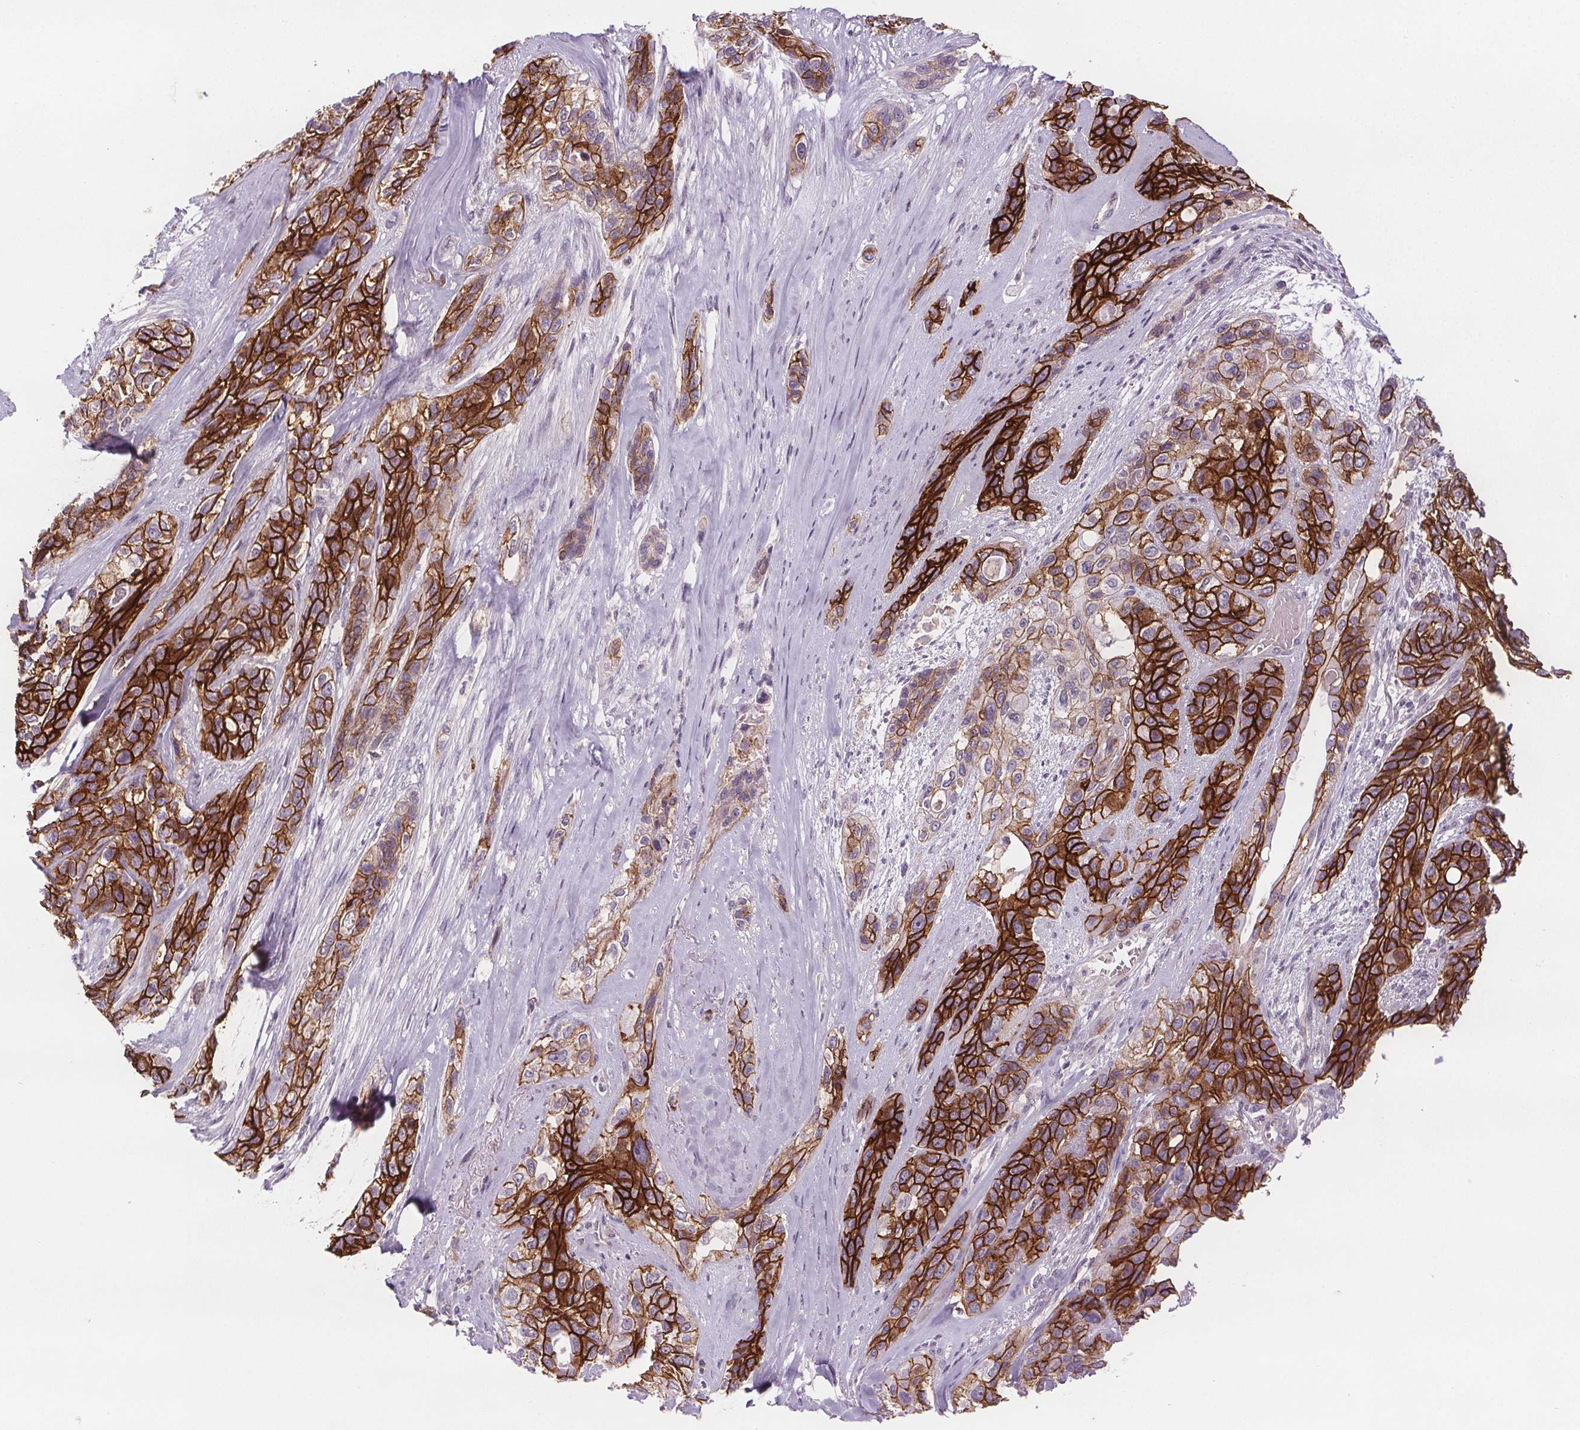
{"staining": {"intensity": "strong", "quantity": ">75%", "location": "cytoplasmic/membranous"}, "tissue": "lung cancer", "cell_type": "Tumor cells", "image_type": "cancer", "snomed": [{"axis": "morphology", "description": "Squamous cell carcinoma, NOS"}, {"axis": "topography", "description": "Lung"}], "caption": "A photomicrograph showing strong cytoplasmic/membranous staining in about >75% of tumor cells in lung cancer, as visualized by brown immunohistochemical staining.", "gene": "ATP1A1", "patient": {"sex": "female", "age": 70}}